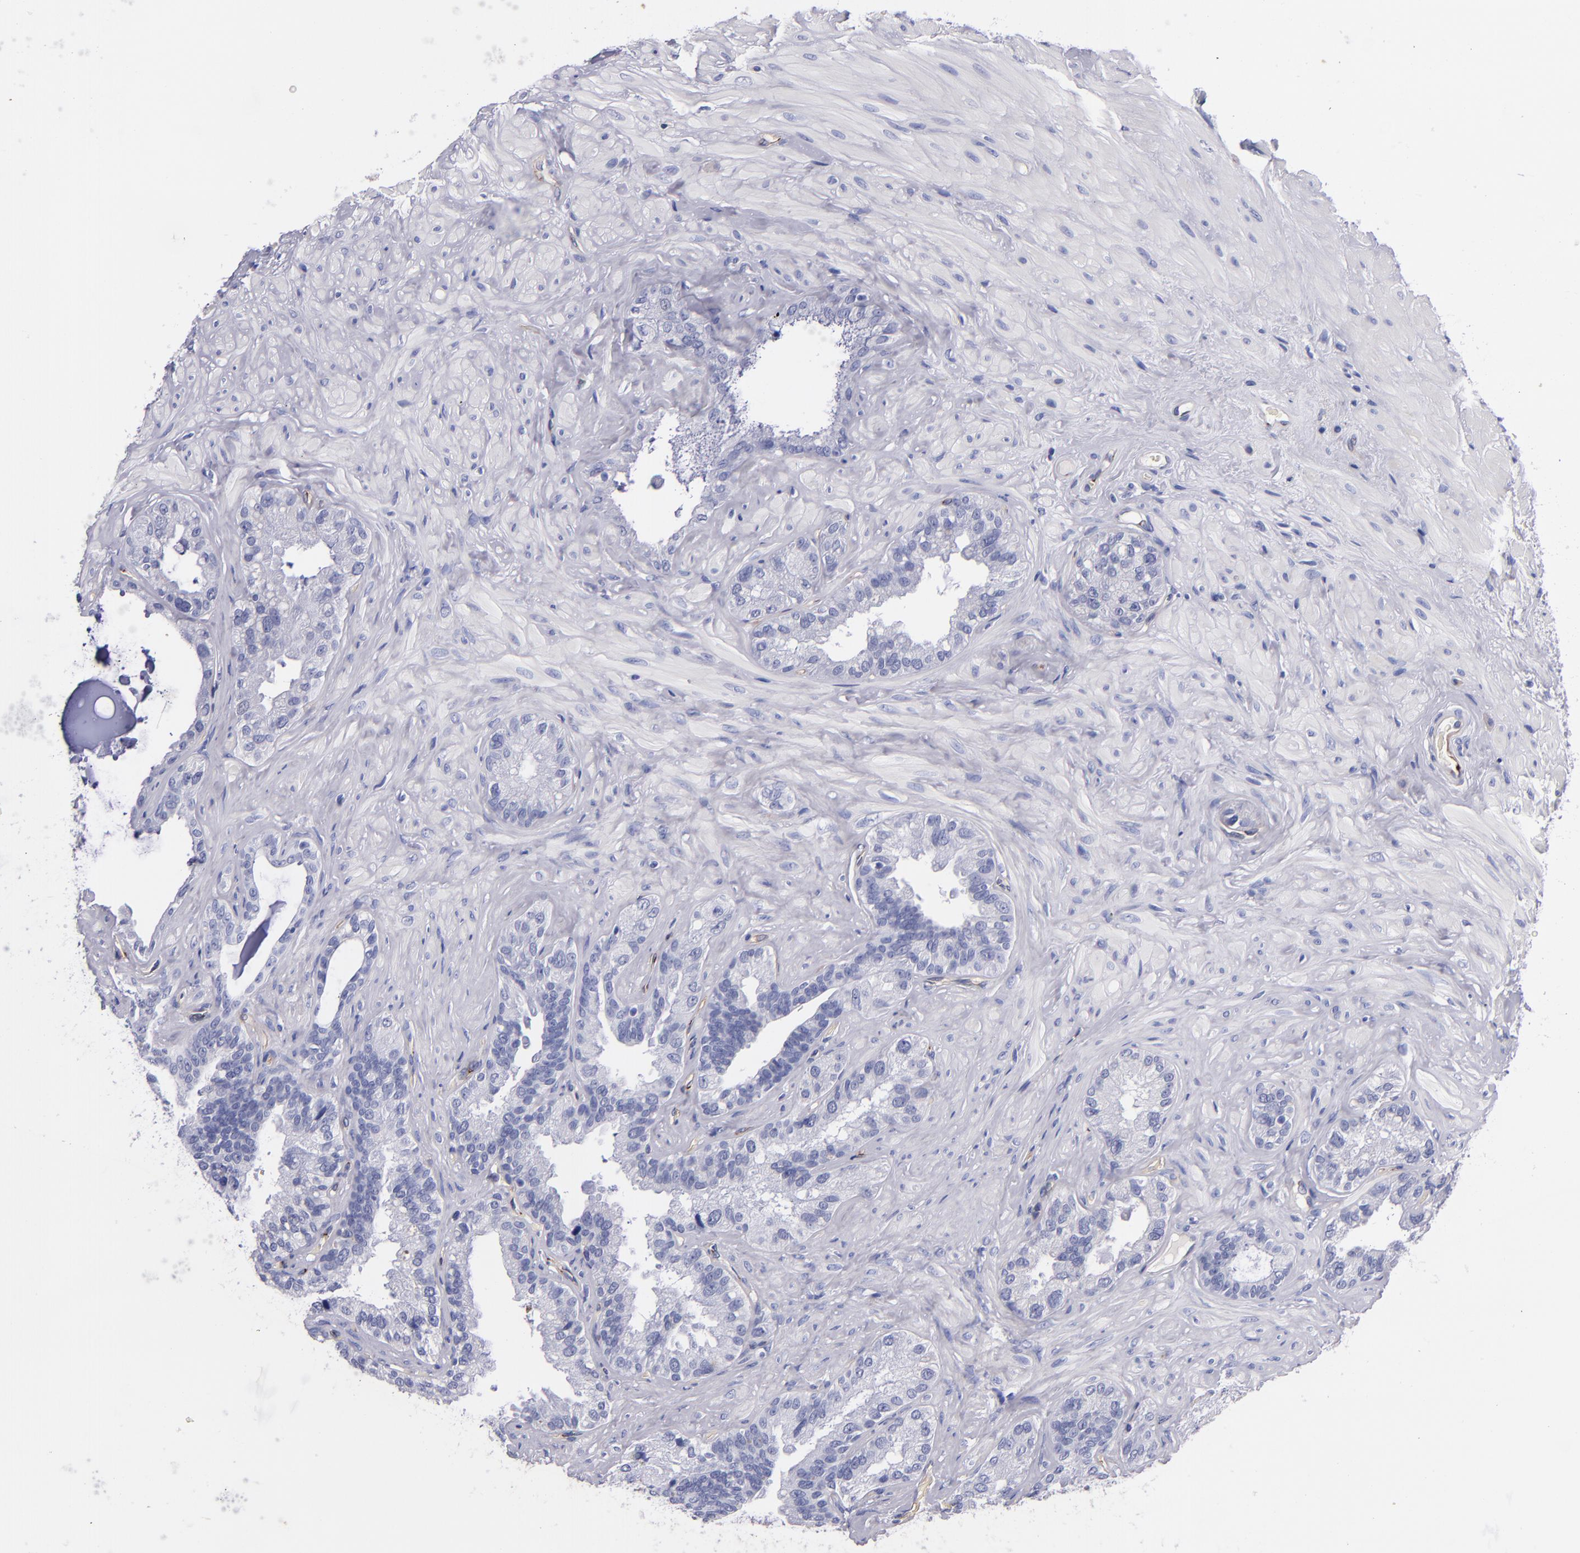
{"staining": {"intensity": "negative", "quantity": "none", "location": "none"}, "tissue": "seminal vesicle", "cell_type": "Glandular cells", "image_type": "normal", "snomed": [{"axis": "morphology", "description": "Normal tissue, NOS"}, {"axis": "topography", "description": "Seminal veicle"}], "caption": "Glandular cells are negative for protein expression in normal human seminal vesicle. Nuclei are stained in blue.", "gene": "NOS3", "patient": {"sex": "male", "age": 63}}